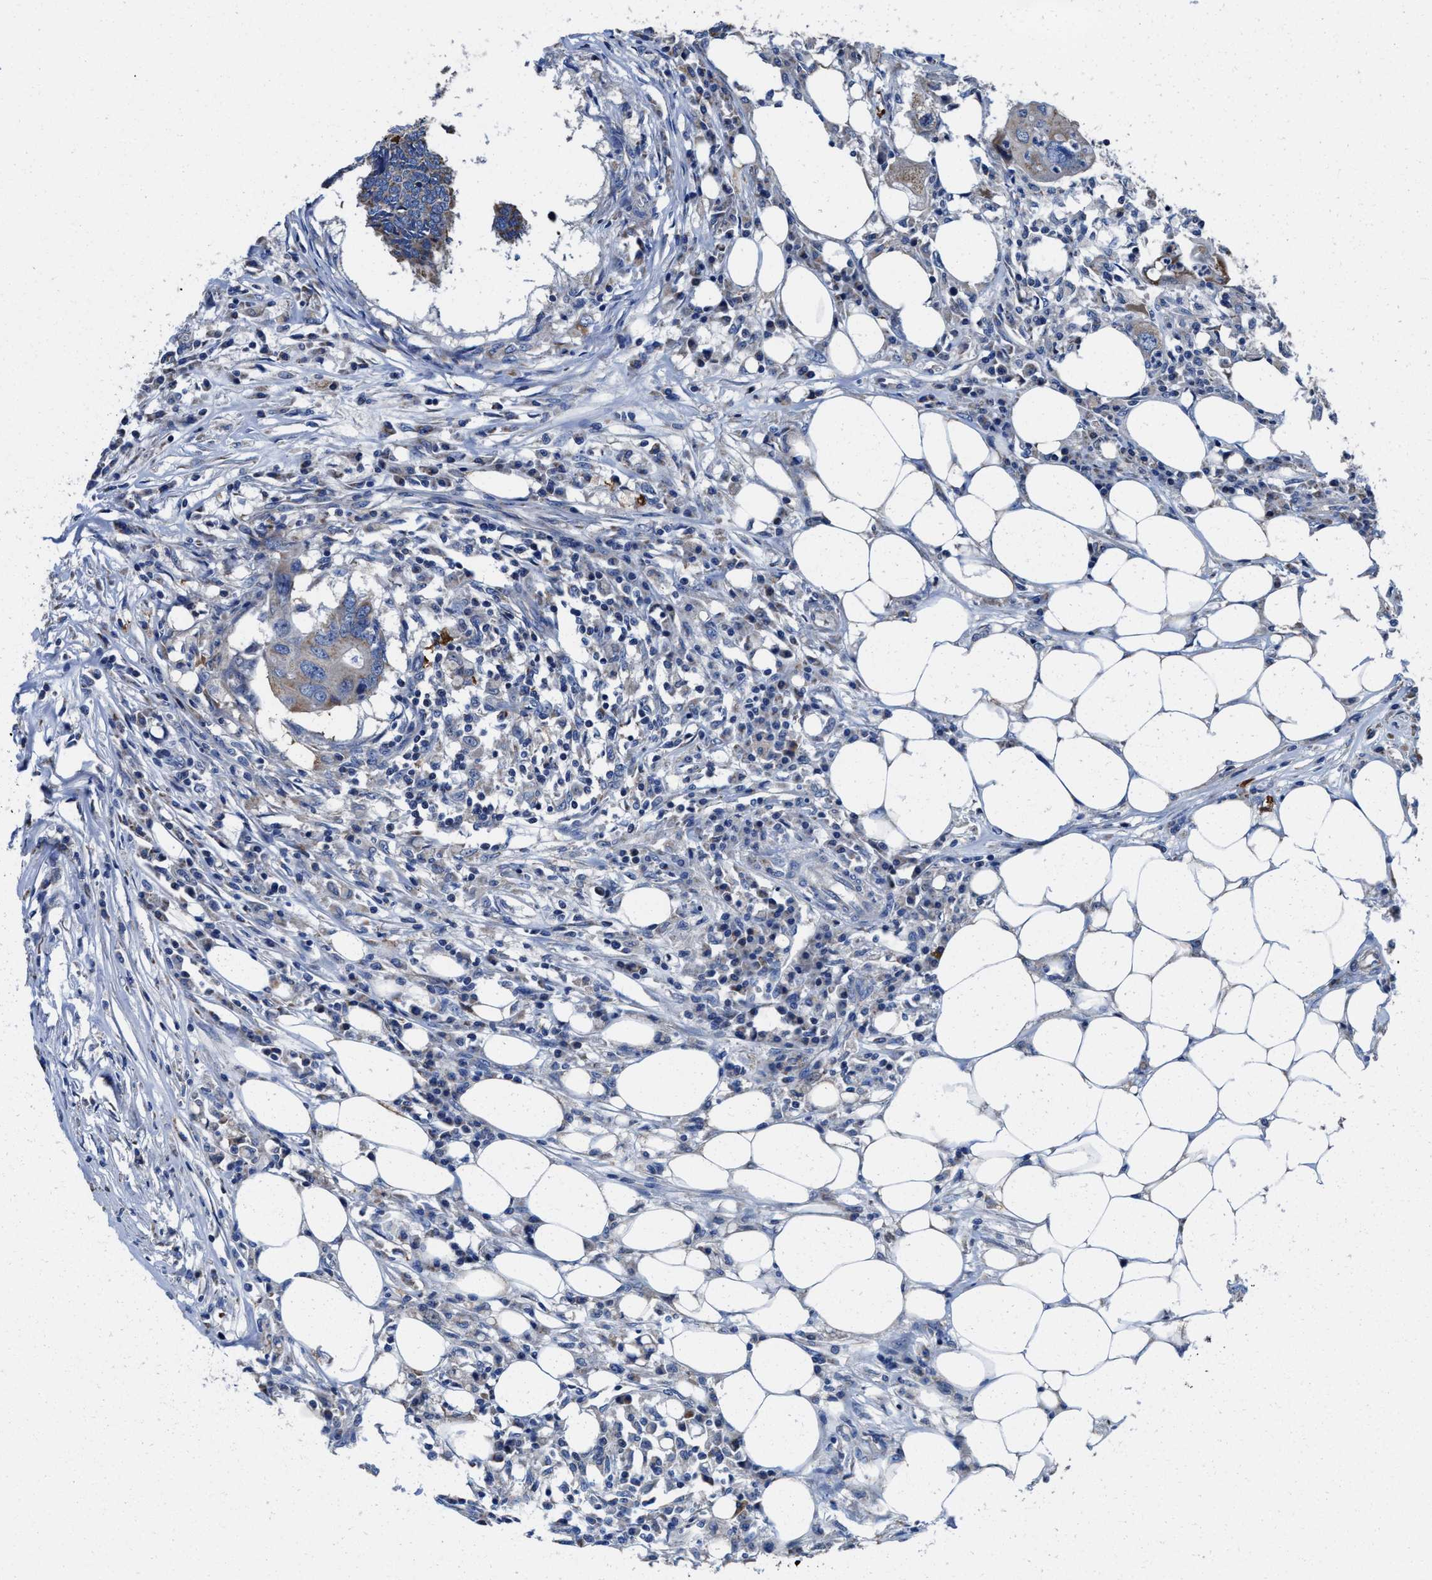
{"staining": {"intensity": "weak", "quantity": "<25%", "location": "cytoplasmic/membranous"}, "tissue": "colorectal cancer", "cell_type": "Tumor cells", "image_type": "cancer", "snomed": [{"axis": "morphology", "description": "Adenocarcinoma, NOS"}, {"axis": "topography", "description": "Colon"}], "caption": "There is no significant staining in tumor cells of colorectal cancer (adenocarcinoma).", "gene": "TMEM30A", "patient": {"sex": "male", "age": 71}}